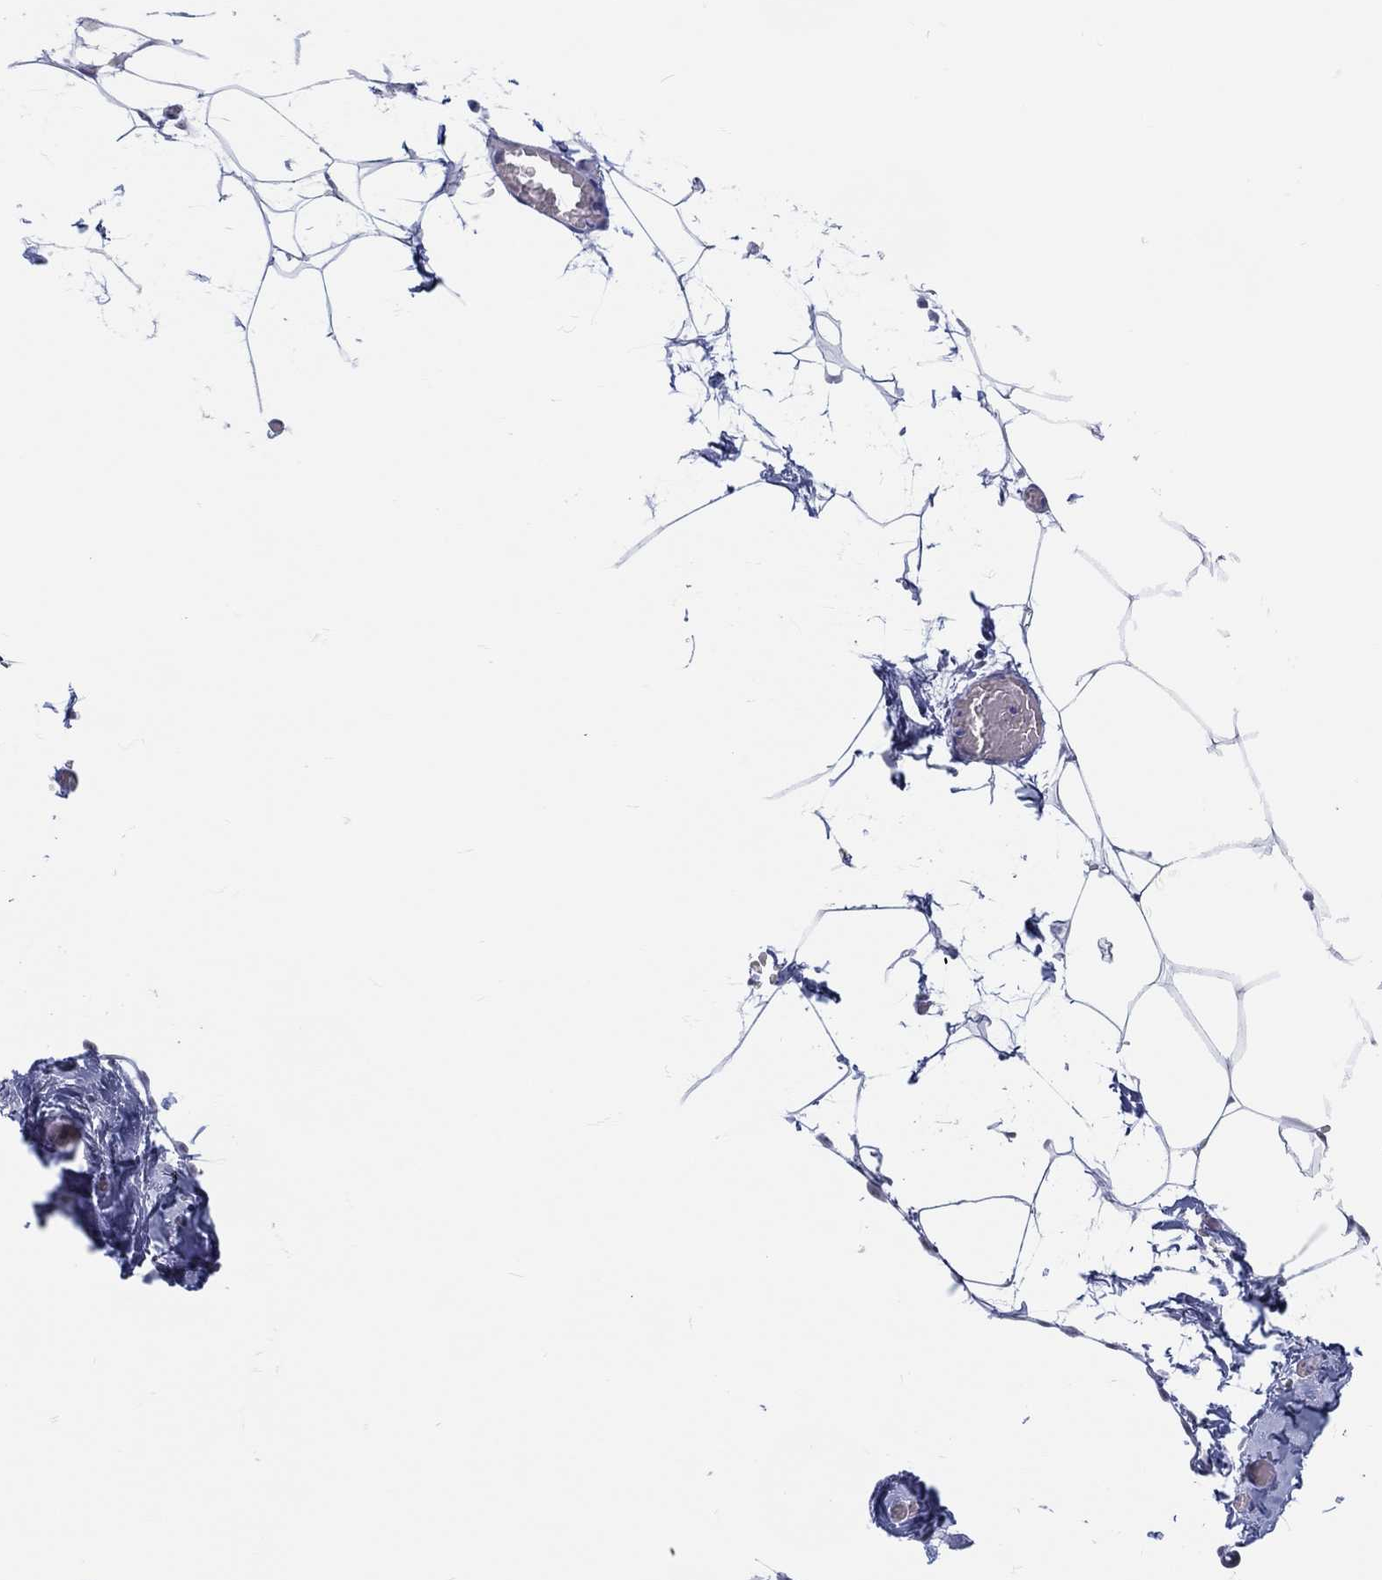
{"staining": {"intensity": "negative", "quantity": "none", "location": "none"}, "tissue": "adipose tissue", "cell_type": "Adipocytes", "image_type": "normal", "snomed": [{"axis": "morphology", "description": "Normal tissue, NOS"}, {"axis": "topography", "description": "Adipose tissue"}], "caption": "Adipocytes show no significant protein positivity in benign adipose tissue. (DAB (3,3'-diaminobenzidine) IHC visualized using brightfield microscopy, high magnification).", "gene": "MAPK8IP1", "patient": {"sex": "male", "age": 57}}